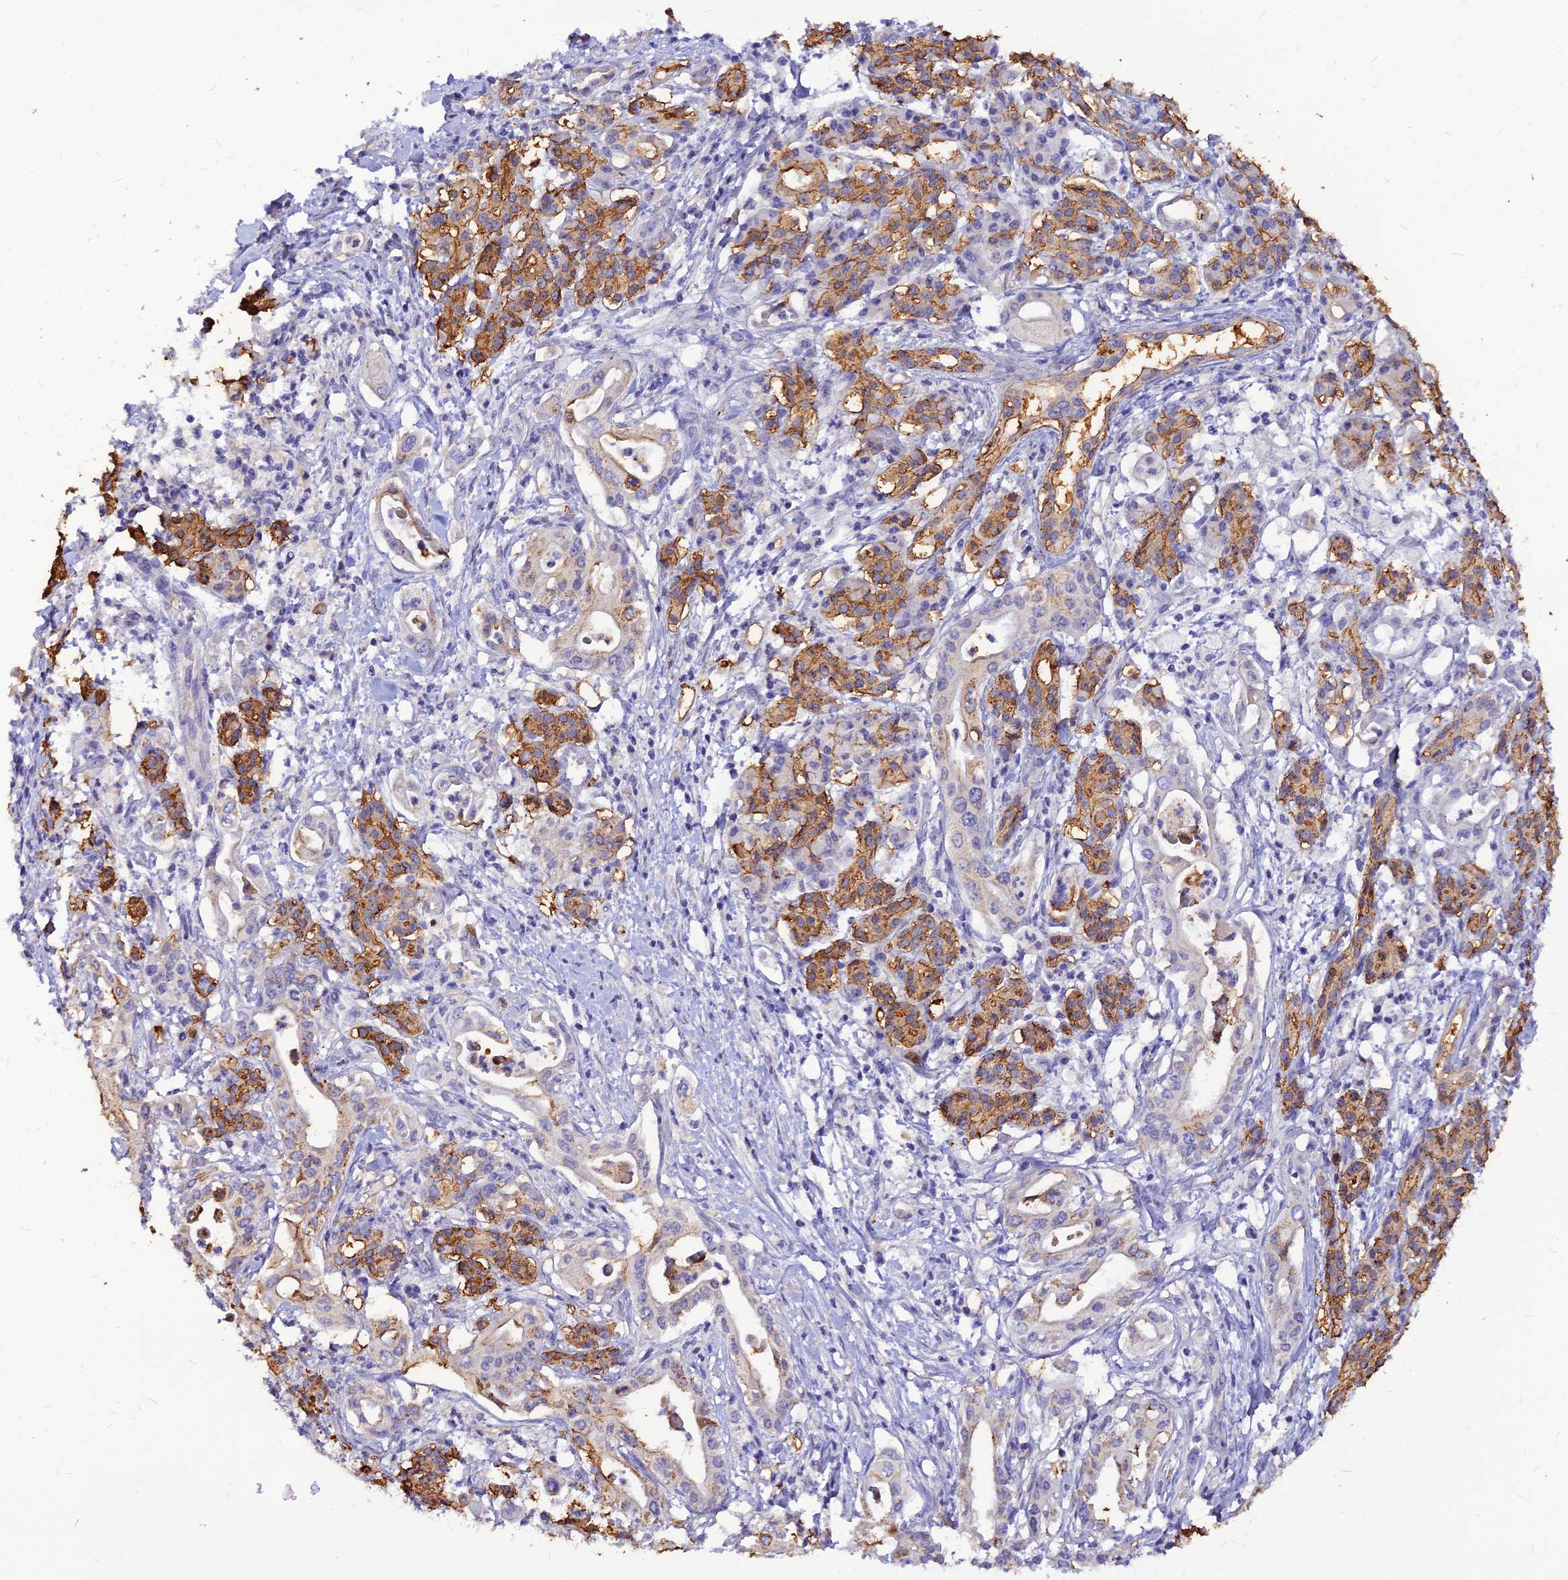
{"staining": {"intensity": "moderate", "quantity": "25%-75%", "location": "cytoplasmic/membranous"}, "tissue": "pancreatic cancer", "cell_type": "Tumor cells", "image_type": "cancer", "snomed": [{"axis": "morphology", "description": "Adenocarcinoma, NOS"}, {"axis": "topography", "description": "Pancreas"}], "caption": "This is an image of immunohistochemistry (IHC) staining of pancreatic cancer (adenocarcinoma), which shows moderate positivity in the cytoplasmic/membranous of tumor cells.", "gene": "CZIB", "patient": {"sex": "female", "age": 77}}